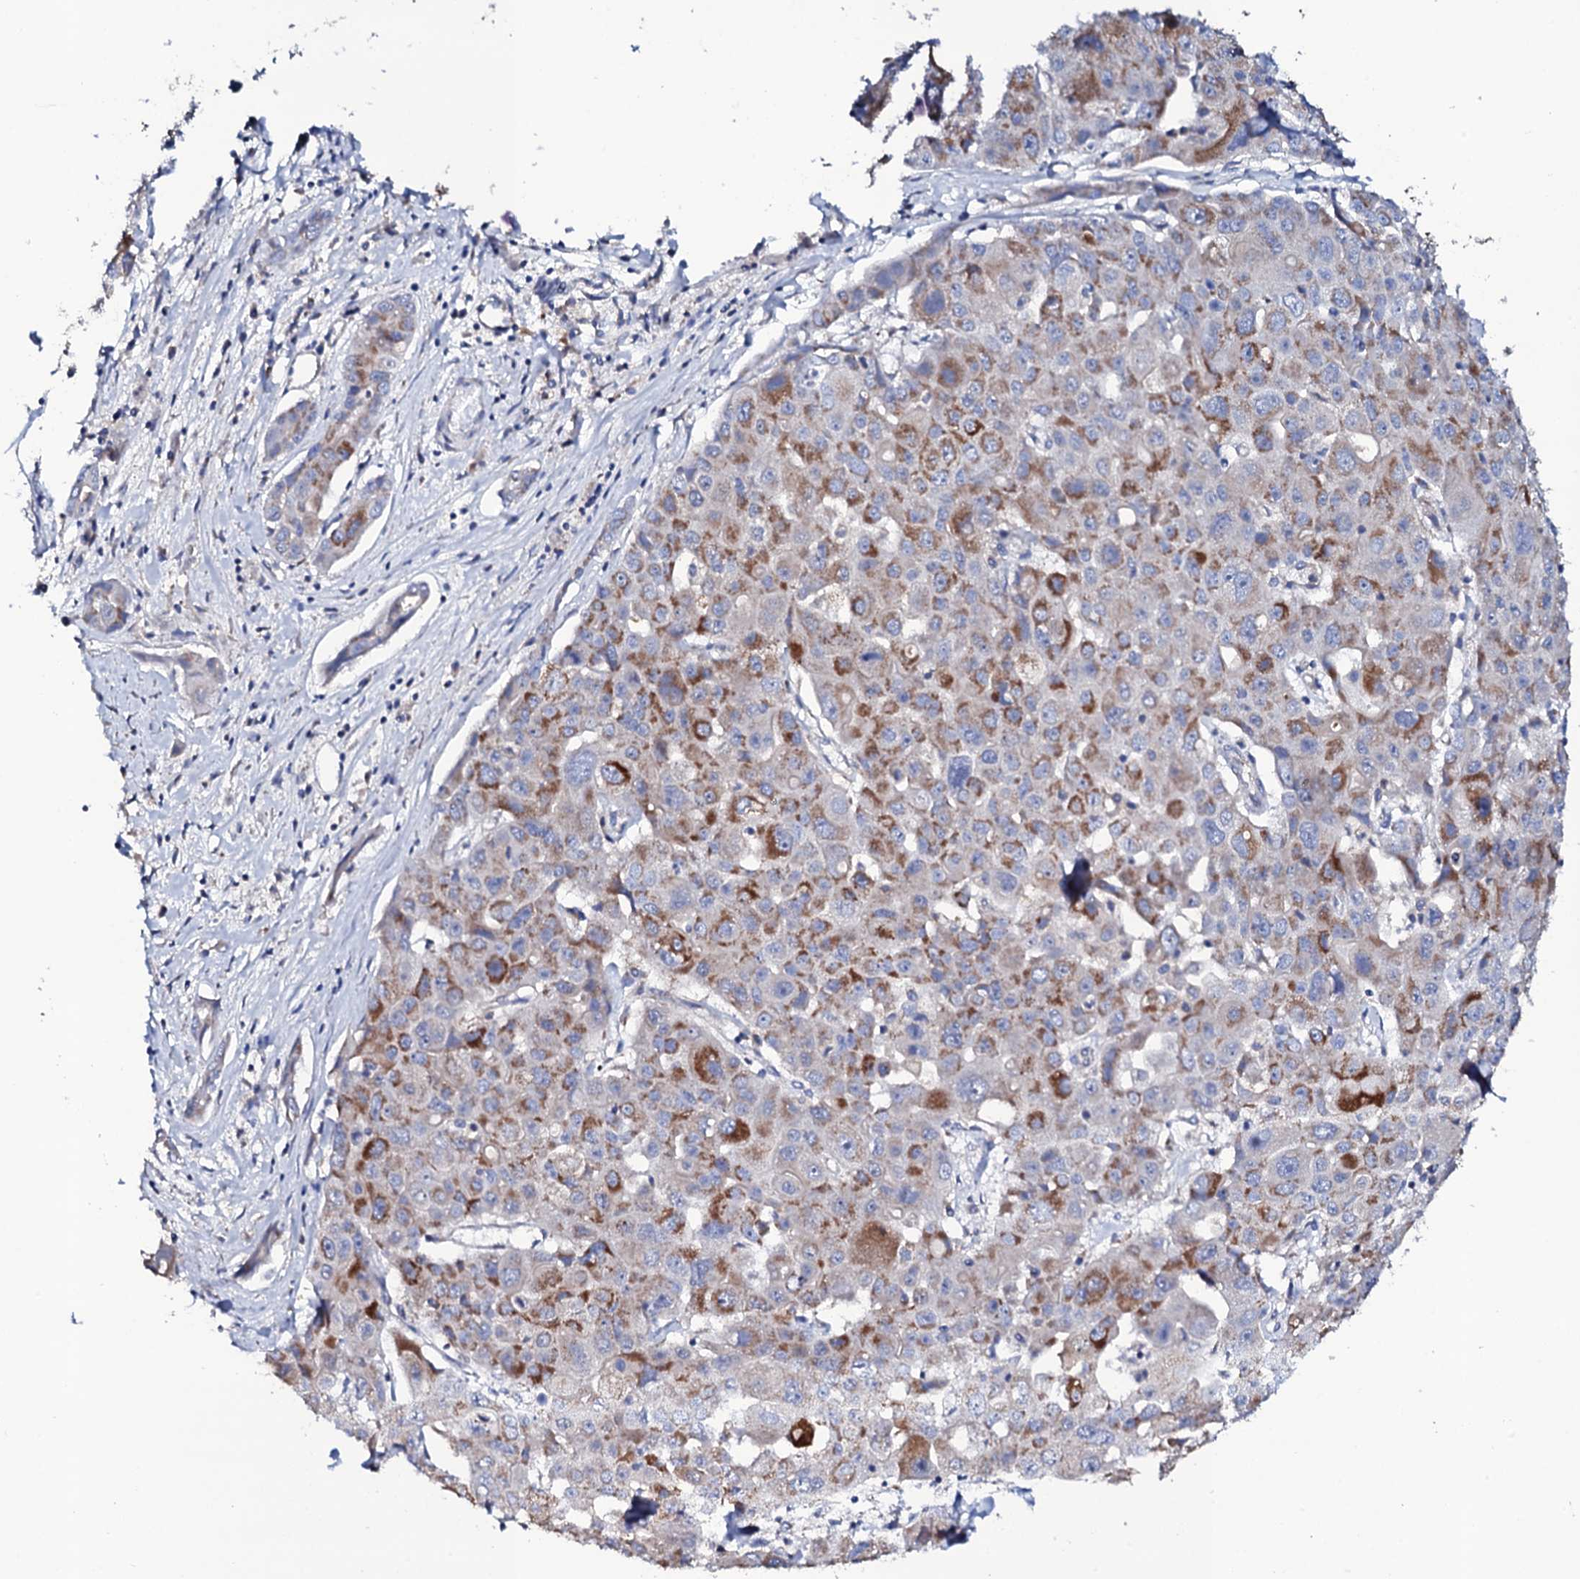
{"staining": {"intensity": "moderate", "quantity": "25%-75%", "location": "cytoplasmic/membranous"}, "tissue": "liver cancer", "cell_type": "Tumor cells", "image_type": "cancer", "snomed": [{"axis": "morphology", "description": "Cholangiocarcinoma"}, {"axis": "topography", "description": "Liver"}], "caption": "Immunohistochemistry (IHC) photomicrograph of neoplastic tissue: liver cancer stained using immunohistochemistry (IHC) reveals medium levels of moderate protein expression localized specifically in the cytoplasmic/membranous of tumor cells, appearing as a cytoplasmic/membranous brown color.", "gene": "TCAF2", "patient": {"sex": "male", "age": 67}}